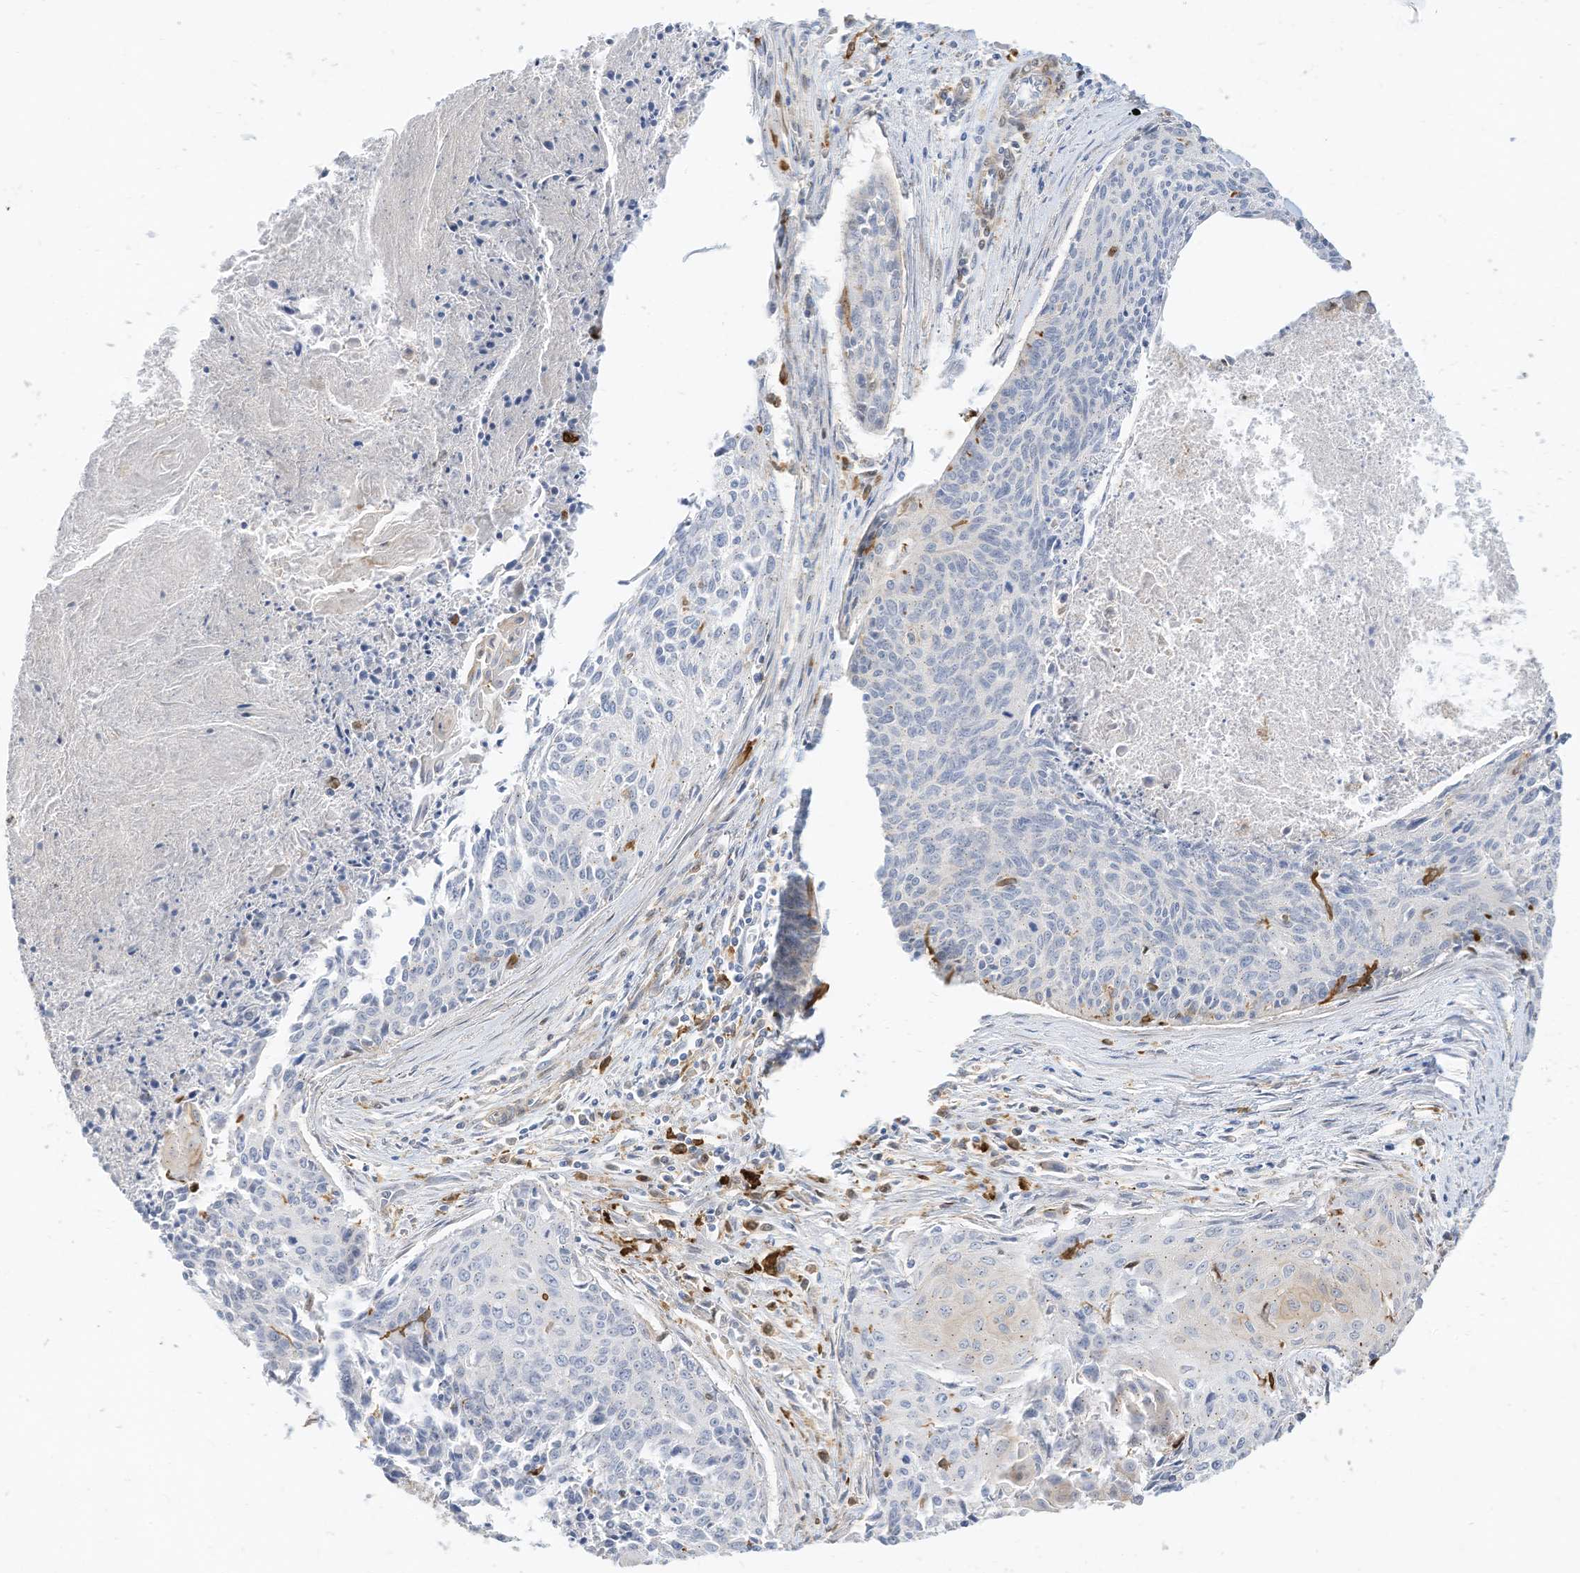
{"staining": {"intensity": "negative", "quantity": "none", "location": "none"}, "tissue": "cervical cancer", "cell_type": "Tumor cells", "image_type": "cancer", "snomed": [{"axis": "morphology", "description": "Squamous cell carcinoma, NOS"}, {"axis": "topography", "description": "Cervix"}], "caption": "This photomicrograph is of cervical cancer stained with IHC to label a protein in brown with the nuclei are counter-stained blue. There is no staining in tumor cells.", "gene": "ATP13A1", "patient": {"sex": "female", "age": 55}}